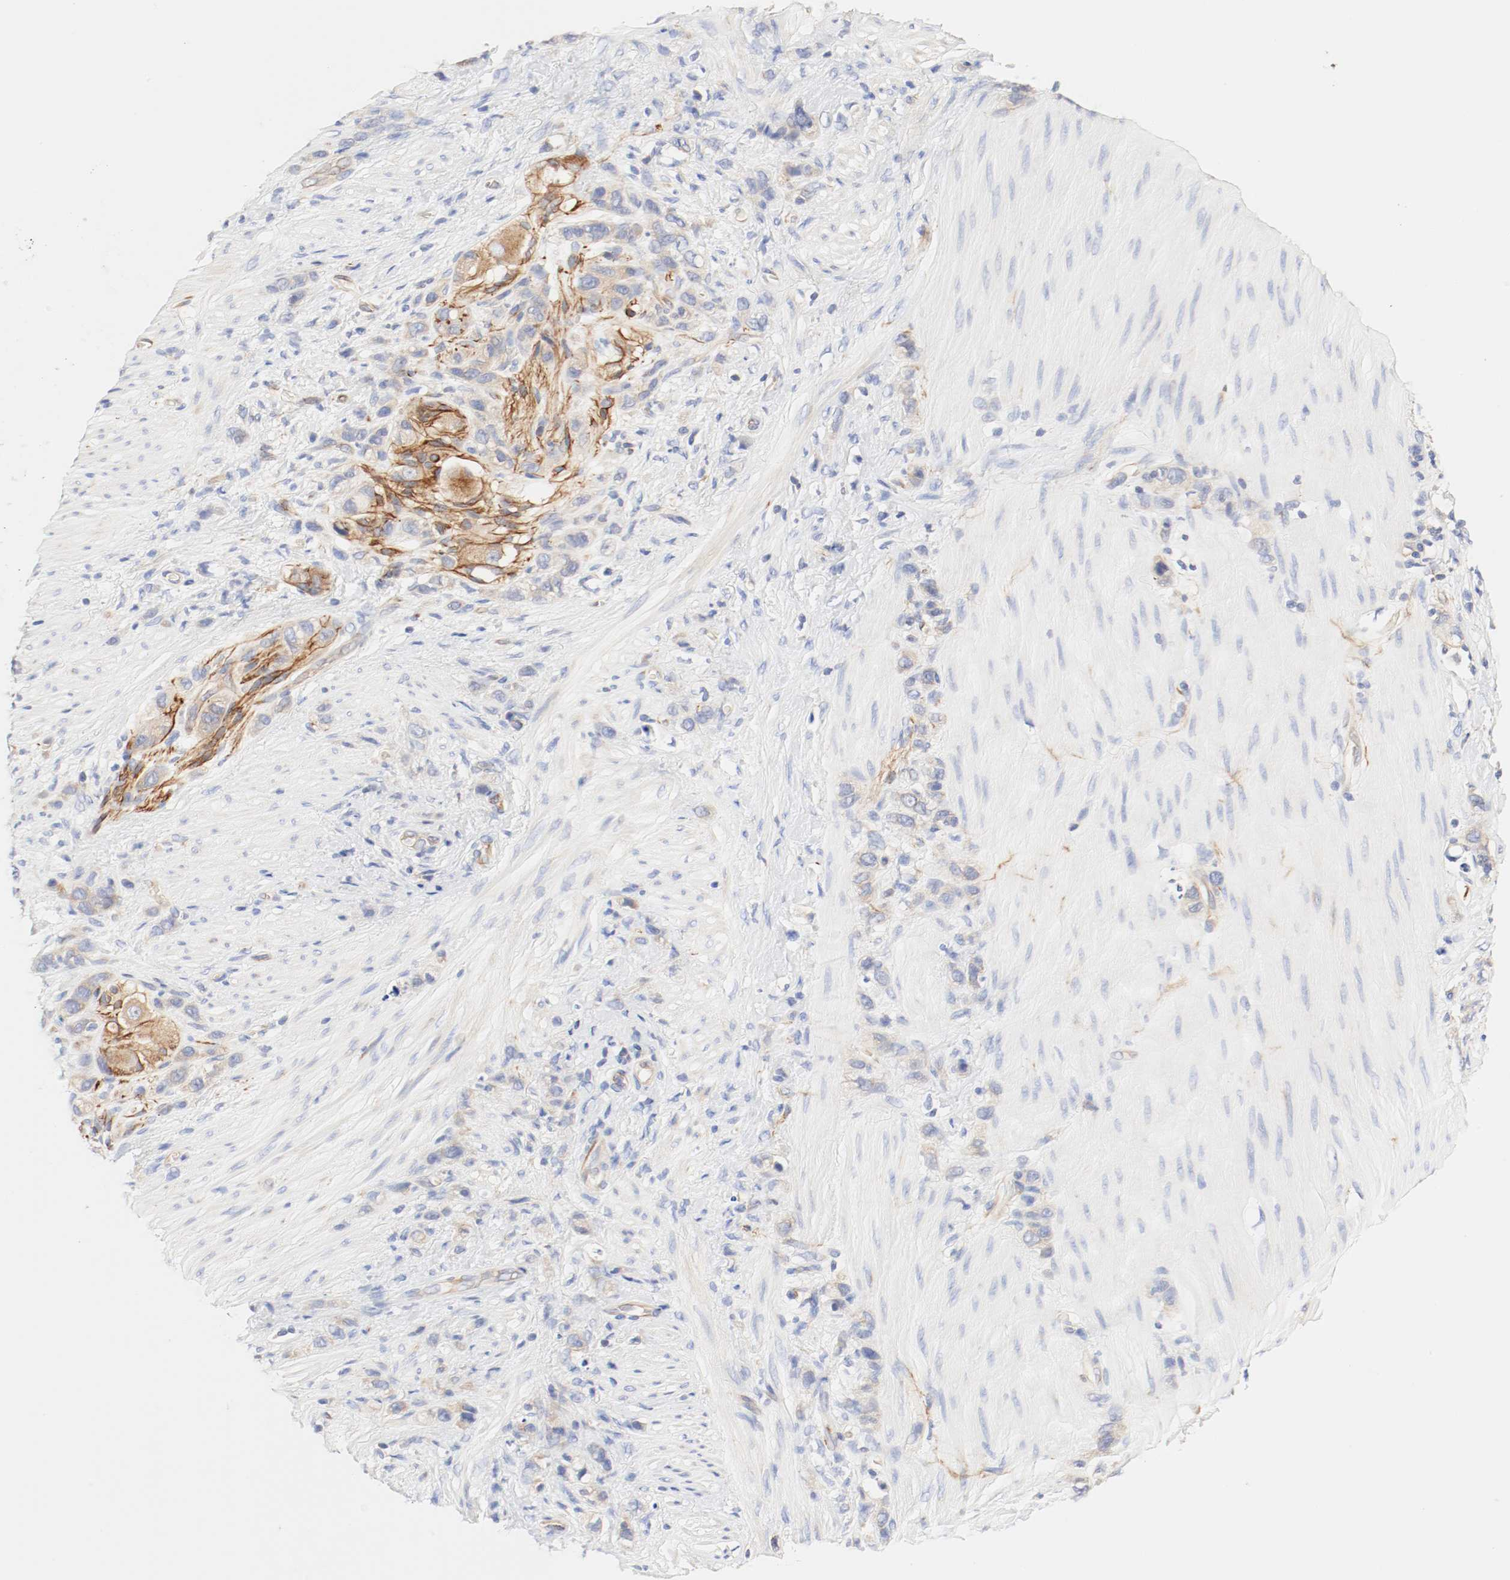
{"staining": {"intensity": "moderate", "quantity": ">75%", "location": "cytoplasmic/membranous"}, "tissue": "stomach cancer", "cell_type": "Tumor cells", "image_type": "cancer", "snomed": [{"axis": "morphology", "description": "Normal tissue, NOS"}, {"axis": "morphology", "description": "Adenocarcinoma, NOS"}, {"axis": "morphology", "description": "Adenocarcinoma, High grade"}, {"axis": "topography", "description": "Stomach, upper"}, {"axis": "topography", "description": "Stomach"}], "caption": "Moderate cytoplasmic/membranous protein positivity is present in approximately >75% of tumor cells in stomach adenocarcinoma (high-grade). (brown staining indicates protein expression, while blue staining denotes nuclei).", "gene": "GIT1", "patient": {"sex": "female", "age": 65}}